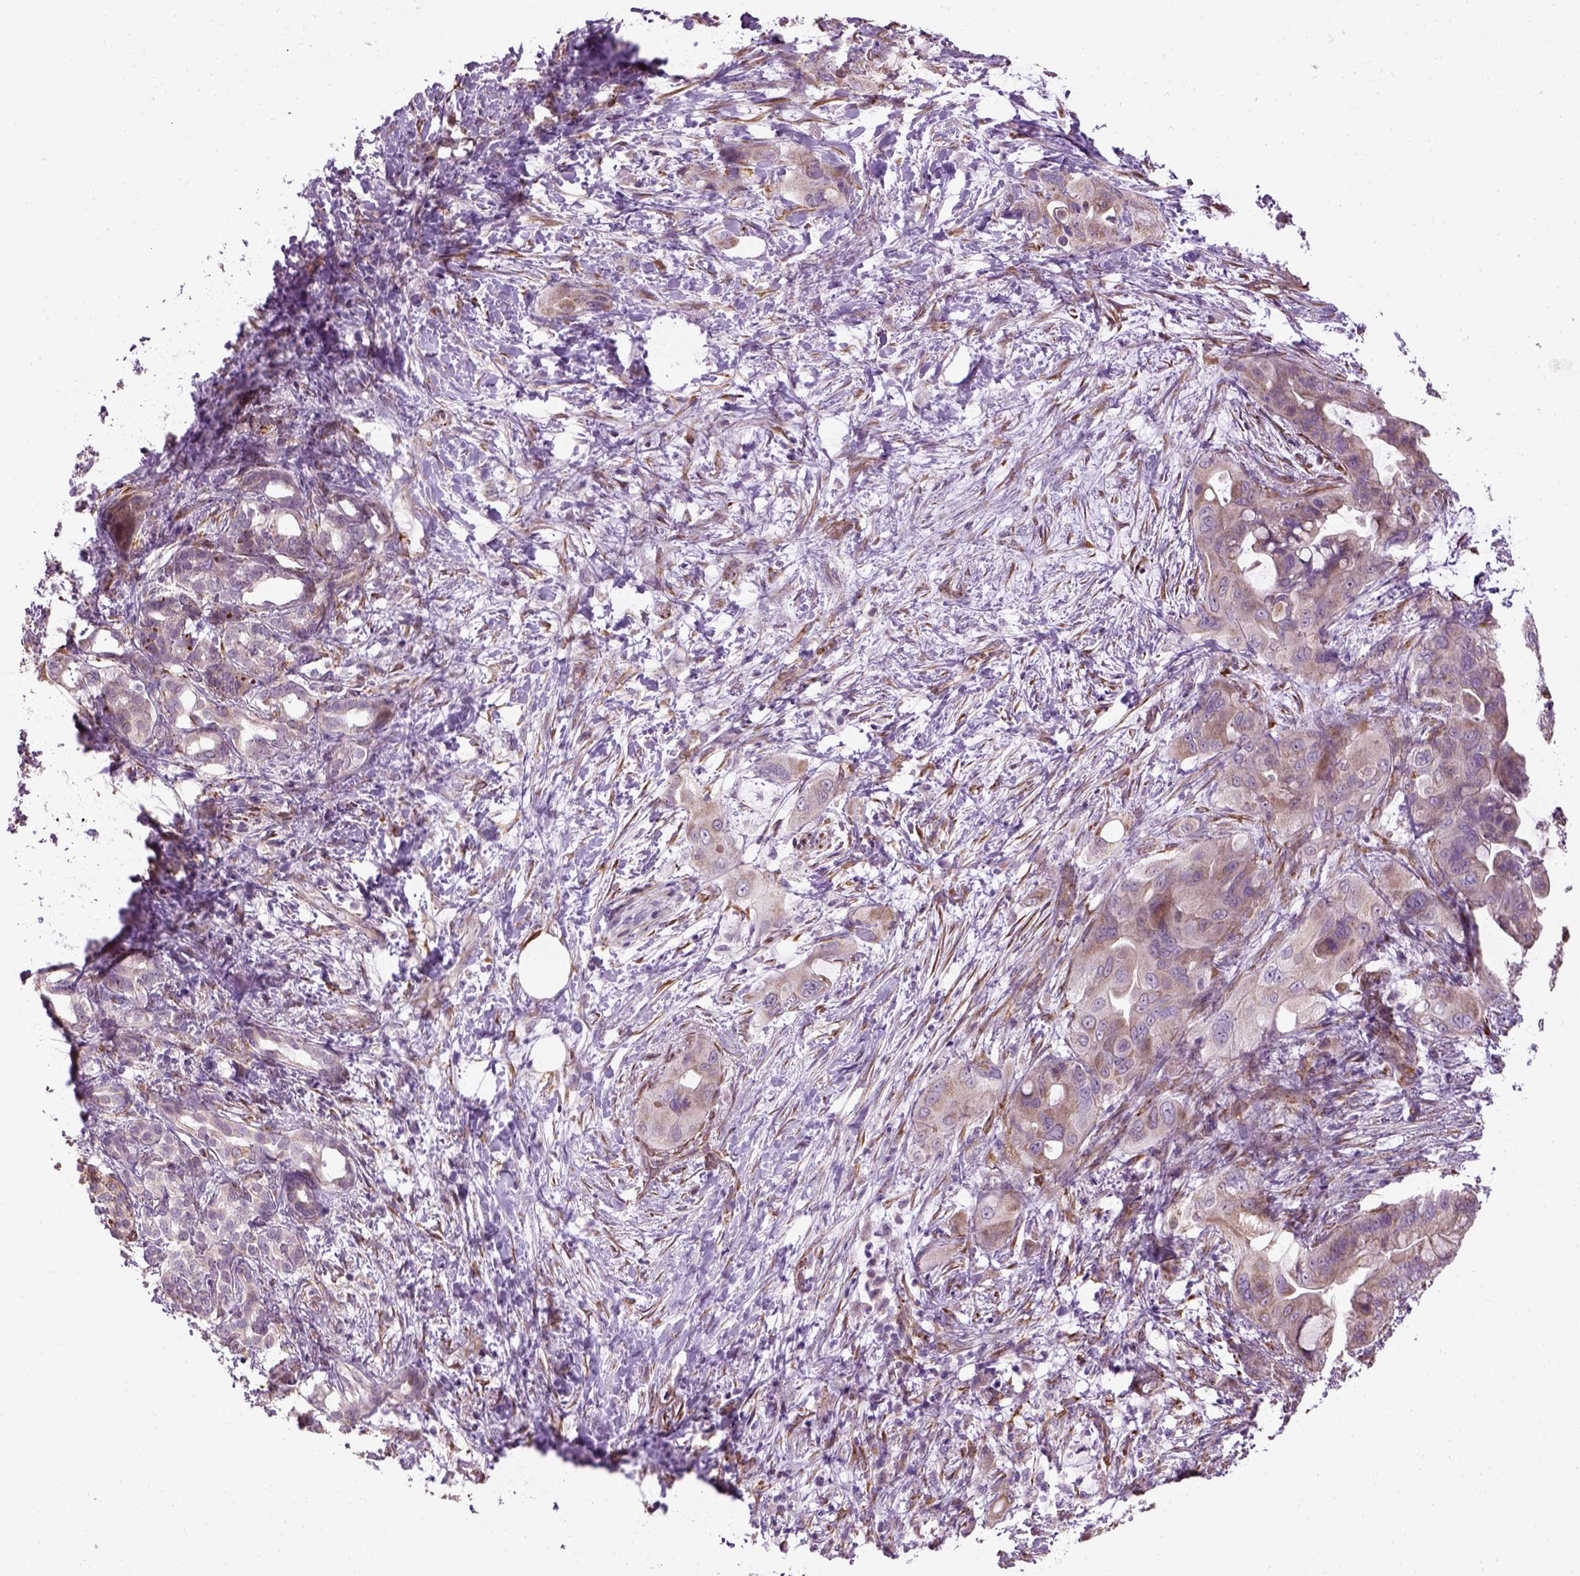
{"staining": {"intensity": "weak", "quantity": "25%-75%", "location": "cytoplasmic/membranous"}, "tissue": "pancreatic cancer", "cell_type": "Tumor cells", "image_type": "cancer", "snomed": [{"axis": "morphology", "description": "Adenocarcinoma, NOS"}, {"axis": "topography", "description": "Pancreas"}], "caption": "Brown immunohistochemical staining in human pancreatic adenocarcinoma displays weak cytoplasmic/membranous expression in approximately 25%-75% of tumor cells.", "gene": "XK", "patient": {"sex": "male", "age": 71}}